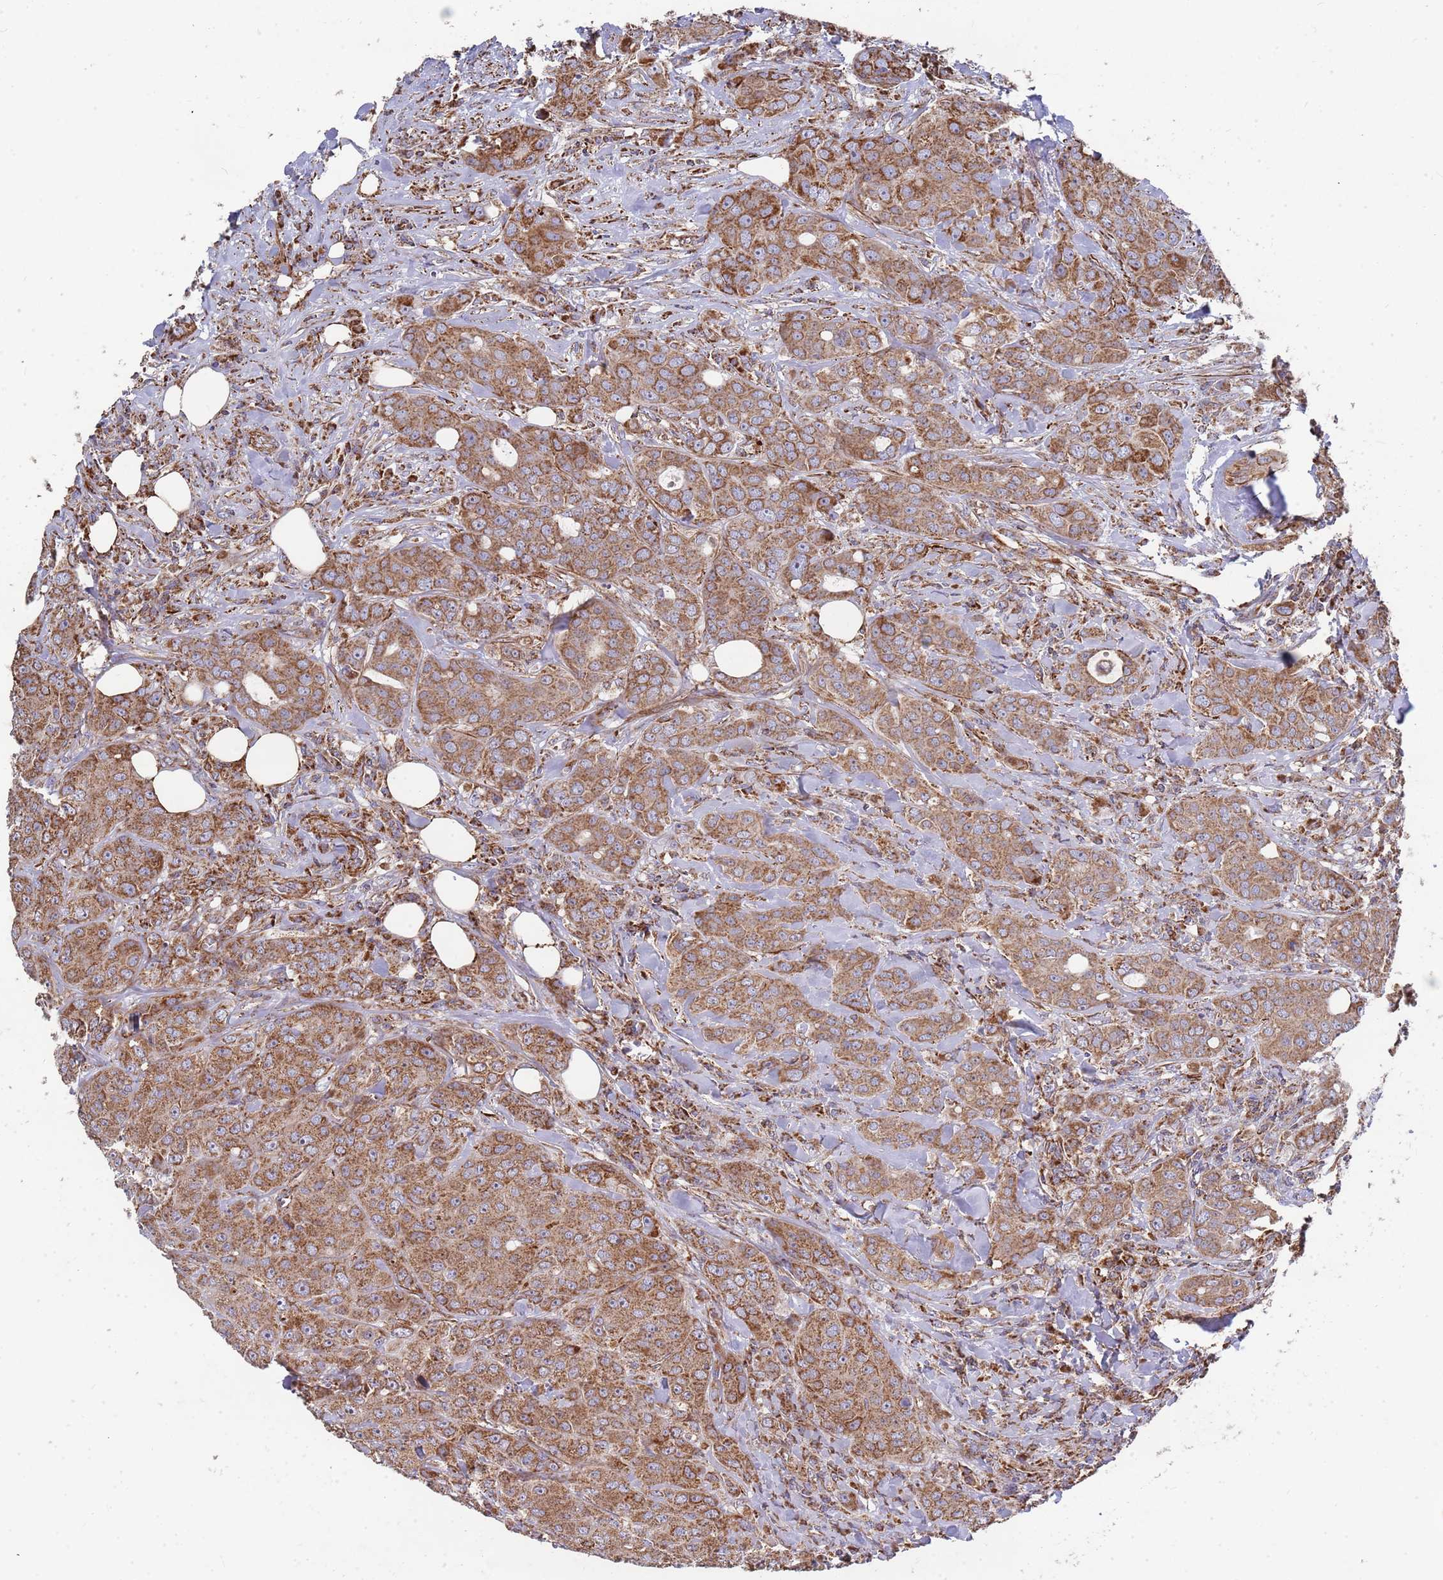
{"staining": {"intensity": "moderate", "quantity": ">75%", "location": "cytoplasmic/membranous"}, "tissue": "breast cancer", "cell_type": "Tumor cells", "image_type": "cancer", "snomed": [{"axis": "morphology", "description": "Duct carcinoma"}, {"axis": "topography", "description": "Breast"}], "caption": "Moderate cytoplasmic/membranous positivity for a protein is present in about >75% of tumor cells of breast cancer (intraductal carcinoma) using IHC.", "gene": "WDFY3", "patient": {"sex": "female", "age": 43}}